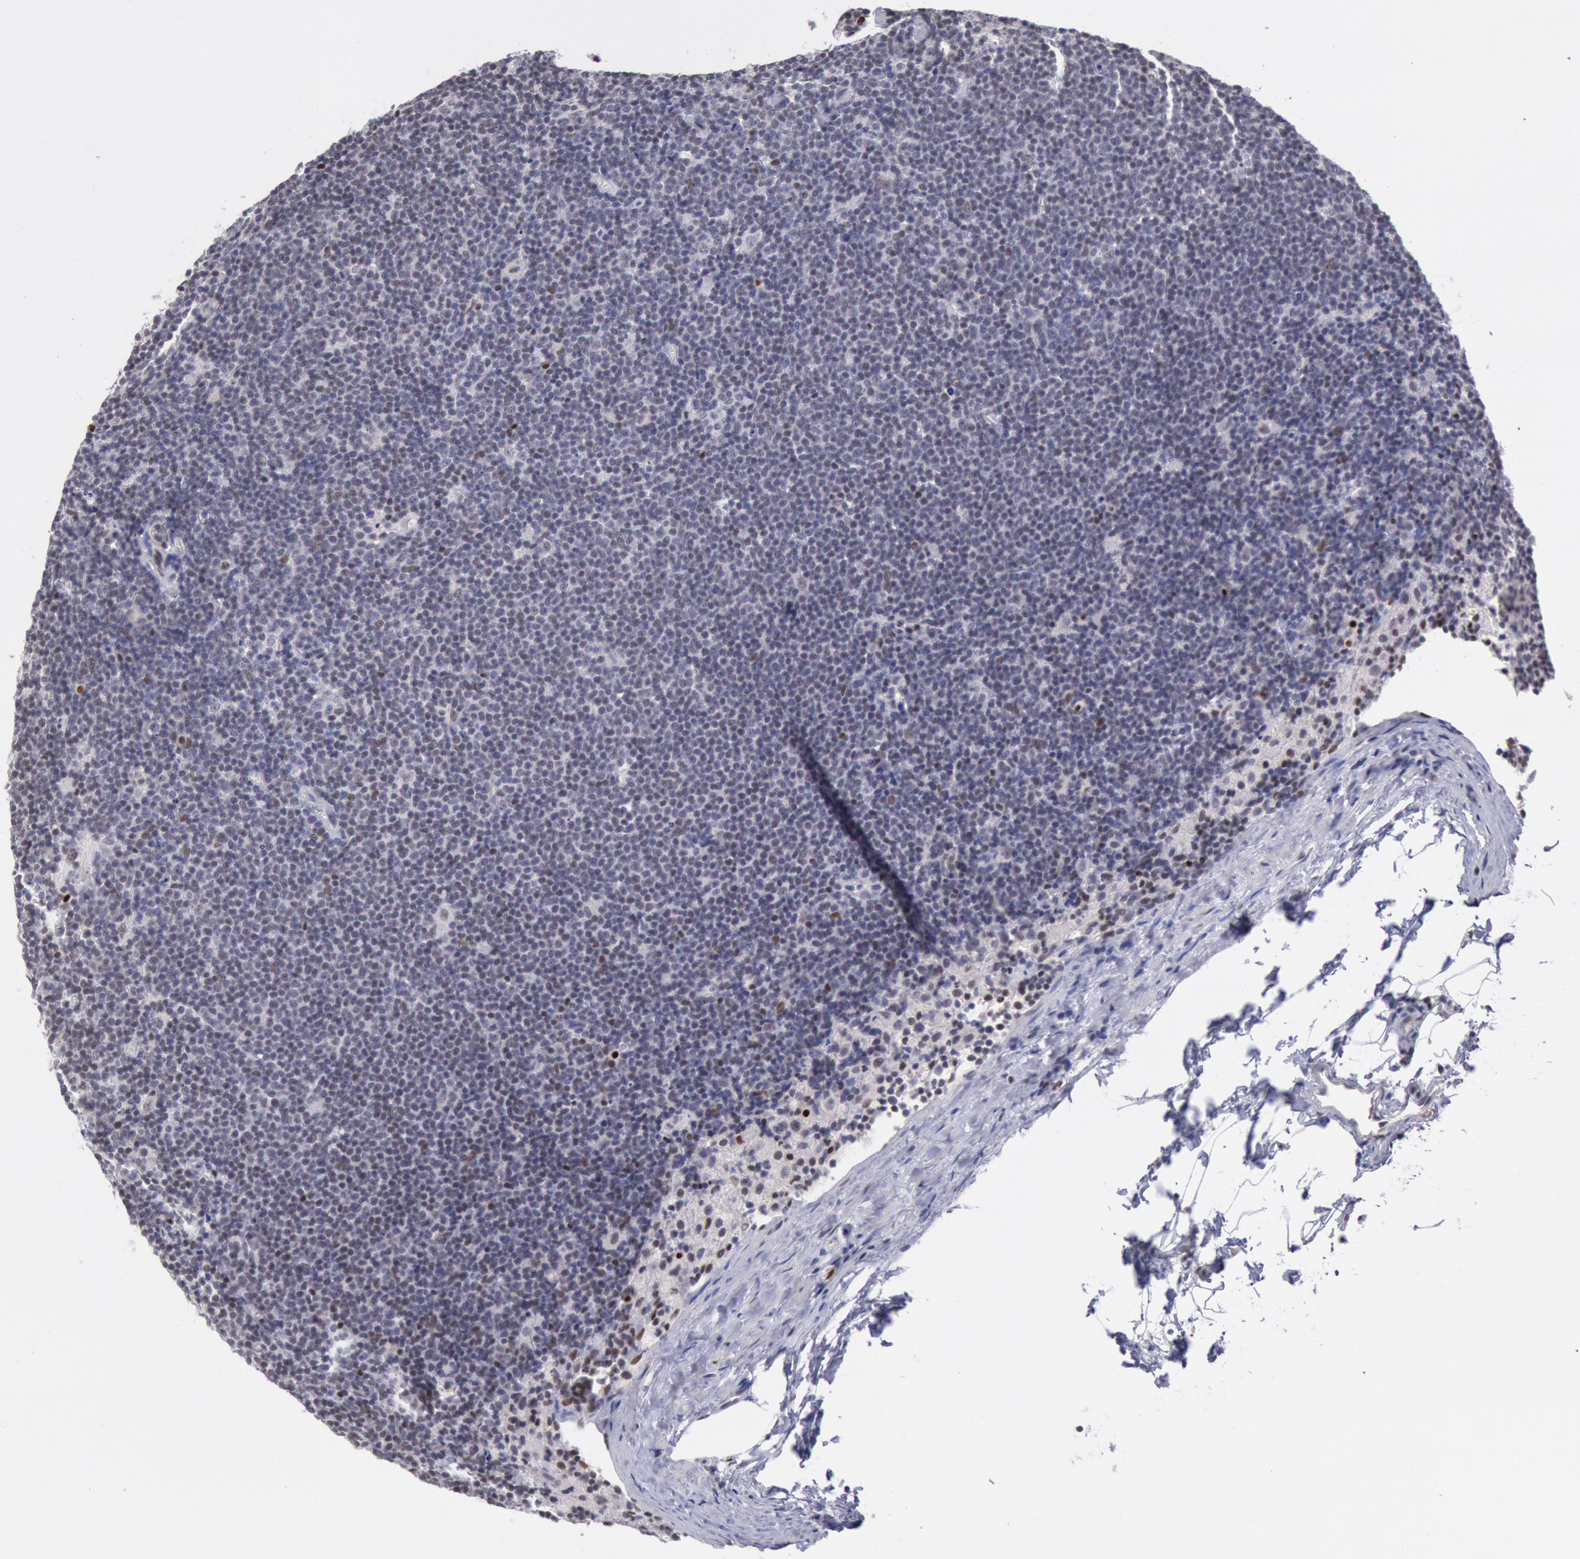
{"staining": {"intensity": "negative", "quantity": "none", "location": "none"}, "tissue": "lymphoma", "cell_type": "Tumor cells", "image_type": "cancer", "snomed": [{"axis": "morphology", "description": "Malignant lymphoma, non-Hodgkin's type, Low grade"}, {"axis": "topography", "description": "Lymph node"}], "caption": "The micrograph exhibits no staining of tumor cells in low-grade malignant lymphoma, non-Hodgkin's type.", "gene": "RPS6KA5", "patient": {"sex": "male", "age": 65}}